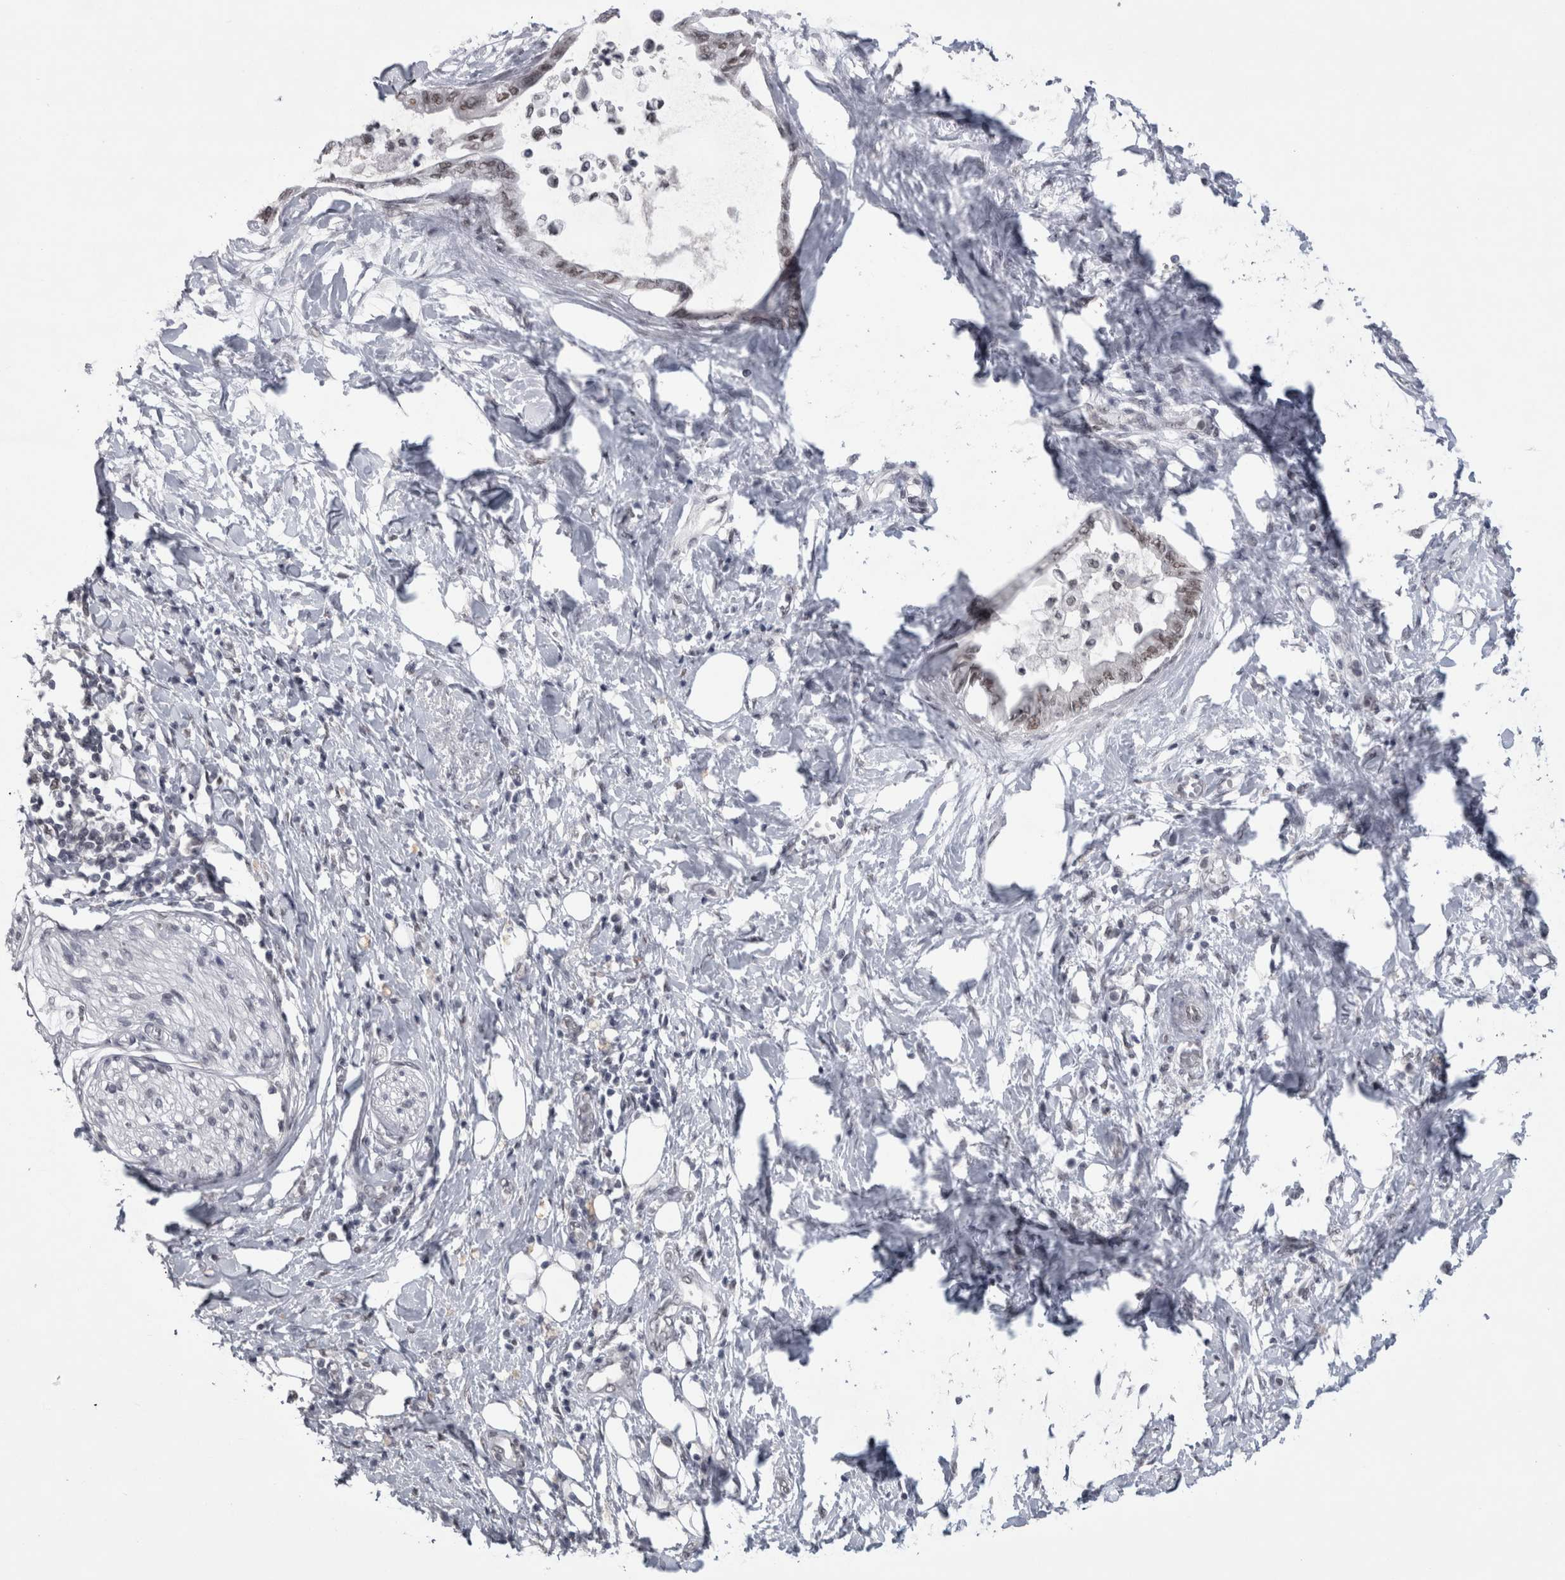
{"staining": {"intensity": "moderate", "quantity": ">75%", "location": "nuclear"}, "tissue": "pancreatic cancer", "cell_type": "Tumor cells", "image_type": "cancer", "snomed": [{"axis": "morphology", "description": "Normal tissue, NOS"}, {"axis": "morphology", "description": "Adenocarcinoma, NOS"}, {"axis": "topography", "description": "Pancreas"}, {"axis": "topography", "description": "Duodenum"}], "caption": "A brown stain labels moderate nuclear expression of a protein in pancreatic adenocarcinoma tumor cells. (IHC, brightfield microscopy, high magnification).", "gene": "PSMB2", "patient": {"sex": "female", "age": 60}}